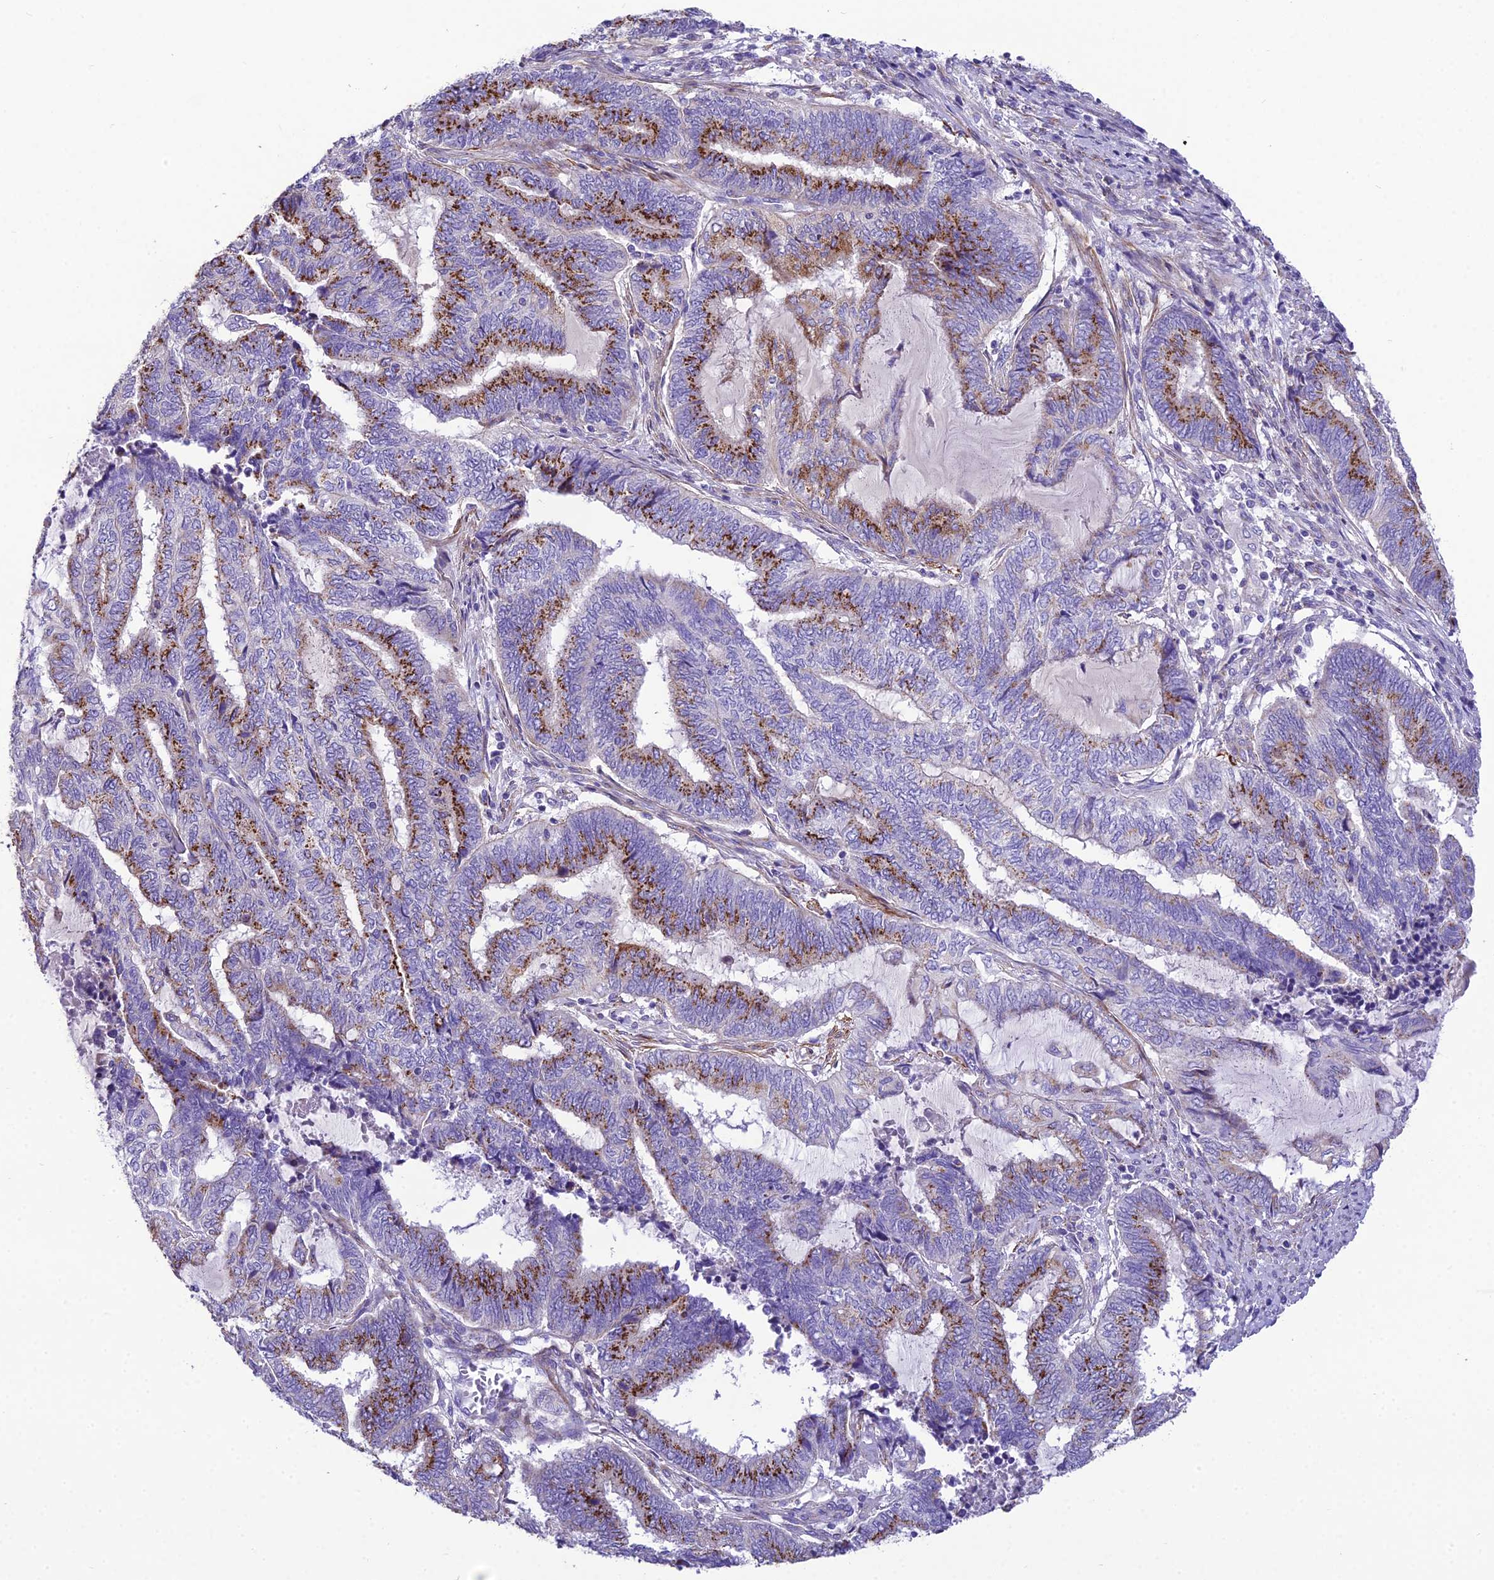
{"staining": {"intensity": "moderate", "quantity": ">75%", "location": "cytoplasmic/membranous"}, "tissue": "endometrial cancer", "cell_type": "Tumor cells", "image_type": "cancer", "snomed": [{"axis": "morphology", "description": "Adenocarcinoma, NOS"}, {"axis": "topography", "description": "Uterus"}, {"axis": "topography", "description": "Endometrium"}], "caption": "Immunohistochemistry staining of adenocarcinoma (endometrial), which exhibits medium levels of moderate cytoplasmic/membranous expression in approximately >75% of tumor cells indicating moderate cytoplasmic/membranous protein staining. The staining was performed using DAB (brown) for protein detection and nuclei were counterstained in hematoxylin (blue).", "gene": "GFRA1", "patient": {"sex": "female", "age": 70}}